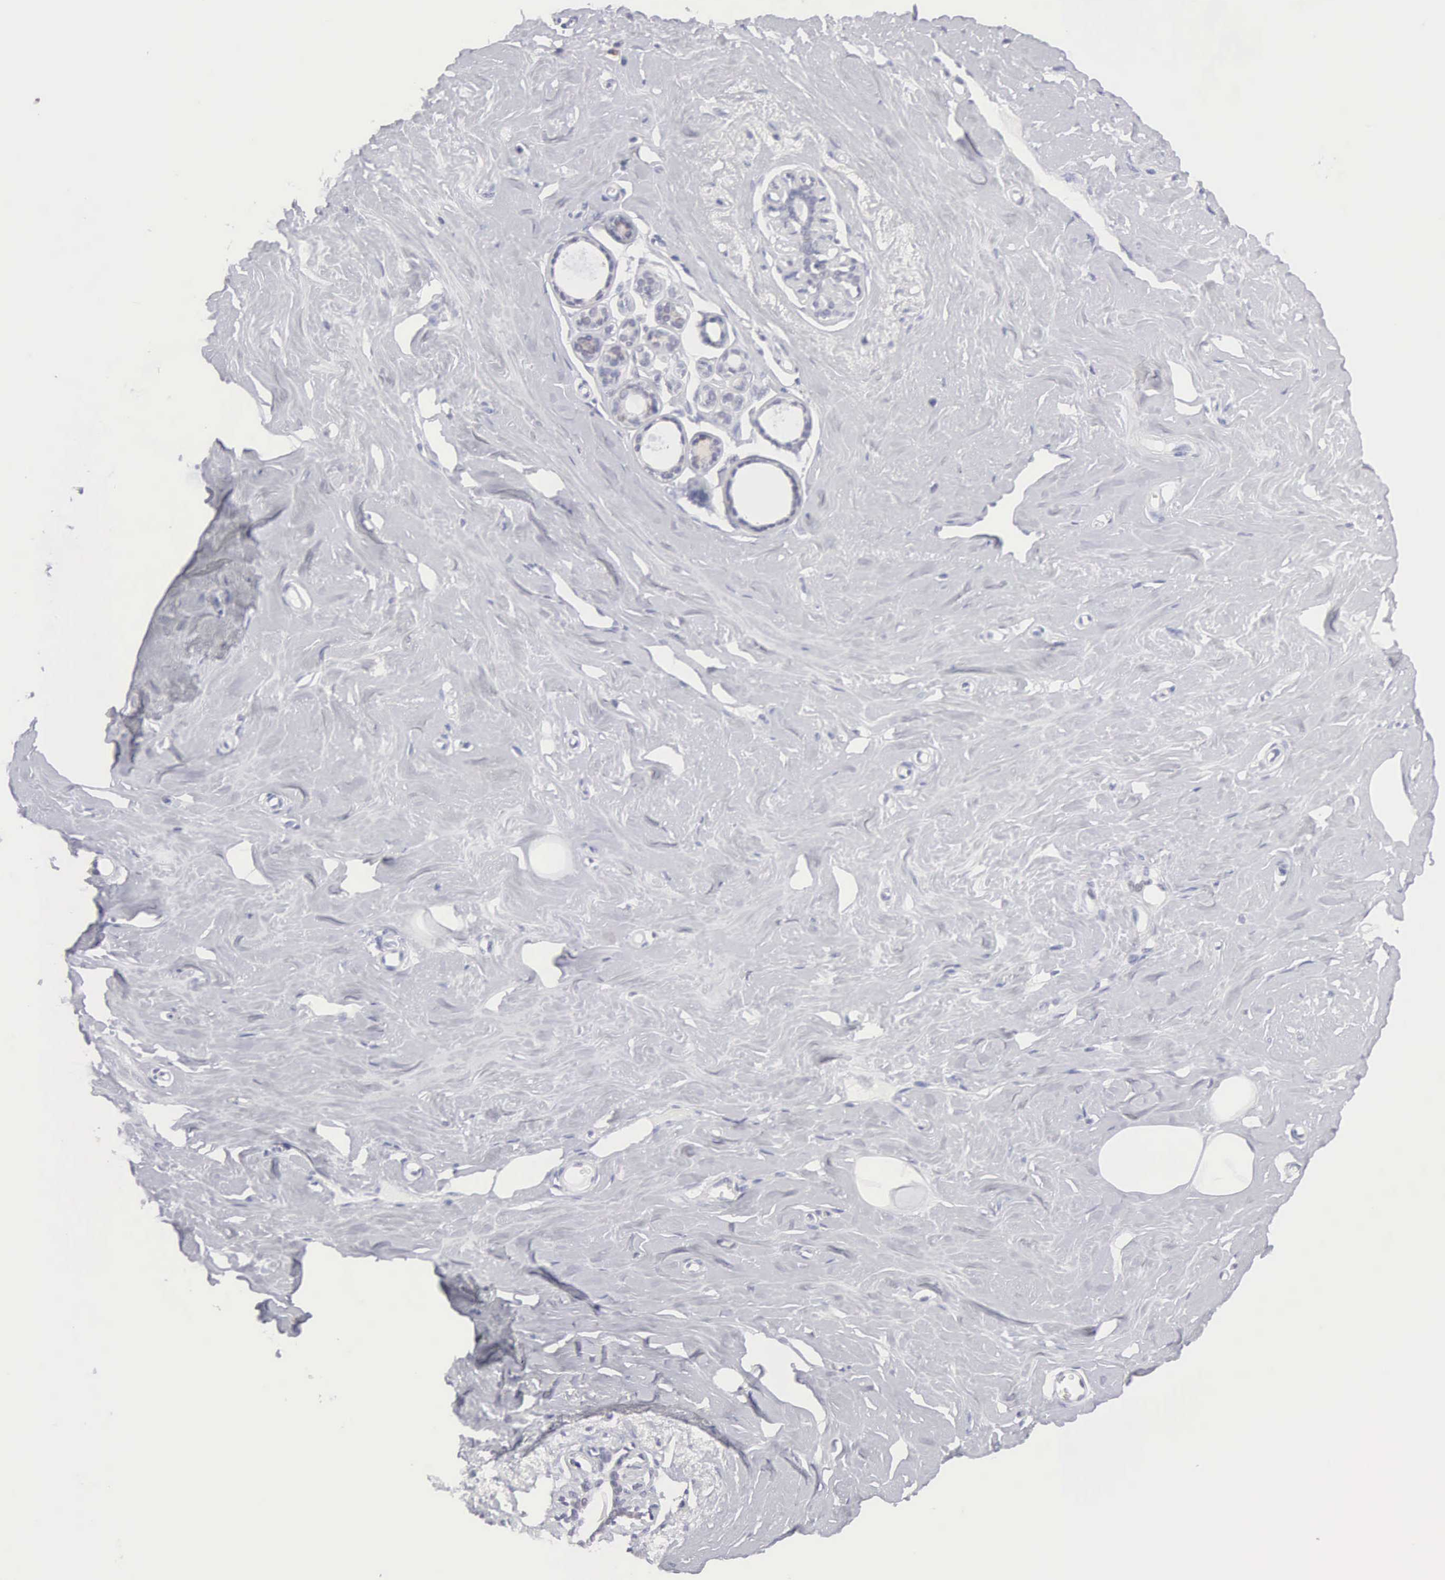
{"staining": {"intensity": "negative", "quantity": "none", "location": "none"}, "tissue": "breast", "cell_type": "Adipocytes", "image_type": "normal", "snomed": [{"axis": "morphology", "description": "Normal tissue, NOS"}, {"axis": "topography", "description": "Breast"}], "caption": "Immunohistochemistry photomicrograph of unremarkable breast: human breast stained with DAB reveals no significant protein positivity in adipocytes.", "gene": "MNAT1", "patient": {"sex": "female", "age": 45}}